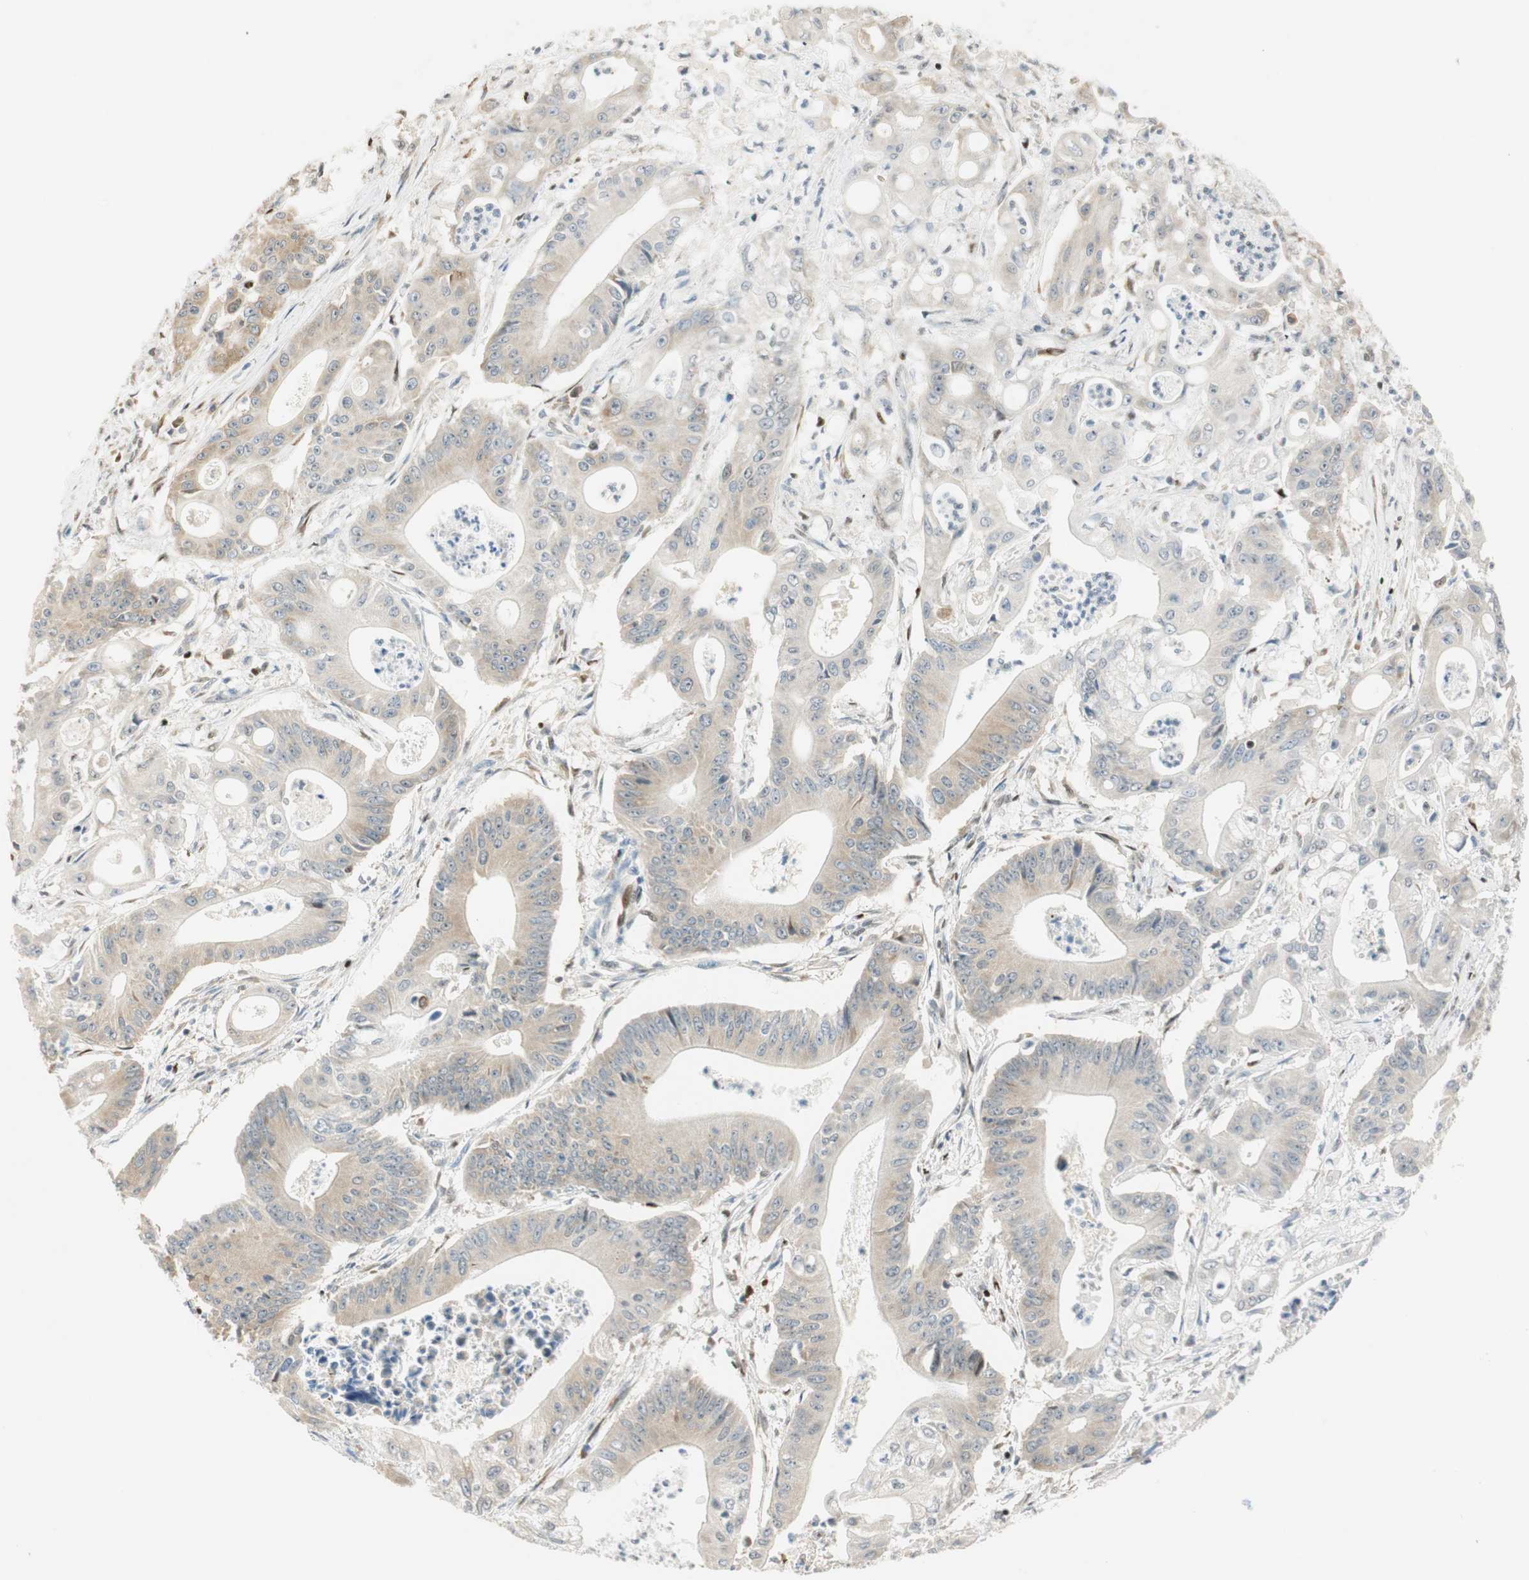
{"staining": {"intensity": "weak", "quantity": "25%-75%", "location": "cytoplasmic/membranous"}, "tissue": "pancreatic cancer", "cell_type": "Tumor cells", "image_type": "cancer", "snomed": [{"axis": "morphology", "description": "Normal tissue, NOS"}, {"axis": "topography", "description": "Lymph node"}], "caption": "DAB (3,3'-diaminobenzidine) immunohistochemical staining of pancreatic cancer displays weak cytoplasmic/membranous protein positivity in about 25%-75% of tumor cells.", "gene": "MSX2", "patient": {"sex": "male", "age": 62}}